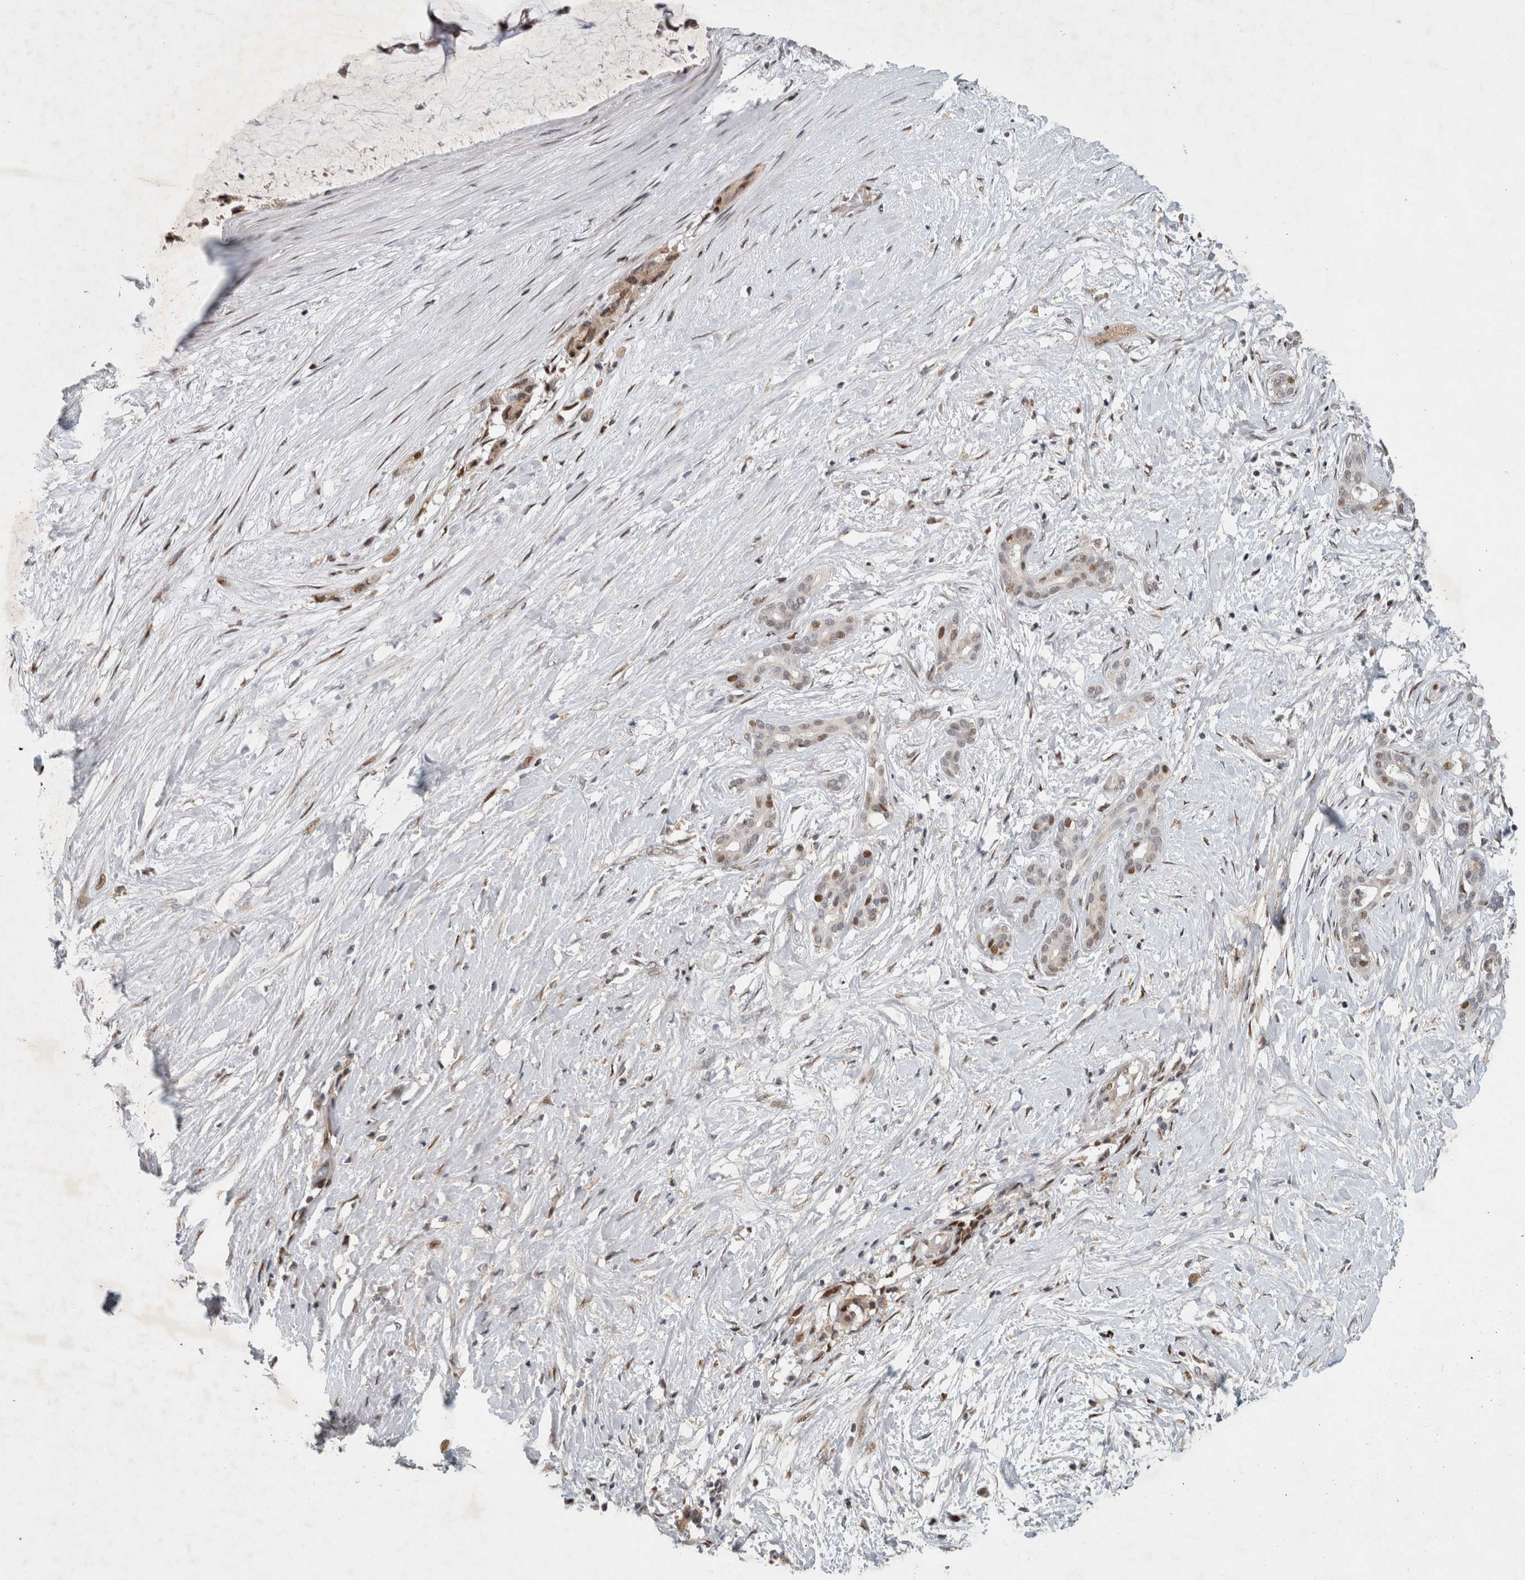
{"staining": {"intensity": "weak", "quantity": "25%-75%", "location": "nuclear"}, "tissue": "pancreatic cancer", "cell_type": "Tumor cells", "image_type": "cancer", "snomed": [{"axis": "morphology", "description": "Adenocarcinoma, NOS"}, {"axis": "topography", "description": "Pancreas"}], "caption": "An image showing weak nuclear positivity in approximately 25%-75% of tumor cells in adenocarcinoma (pancreatic), as visualized by brown immunohistochemical staining.", "gene": "C8orf58", "patient": {"sex": "male", "age": 41}}